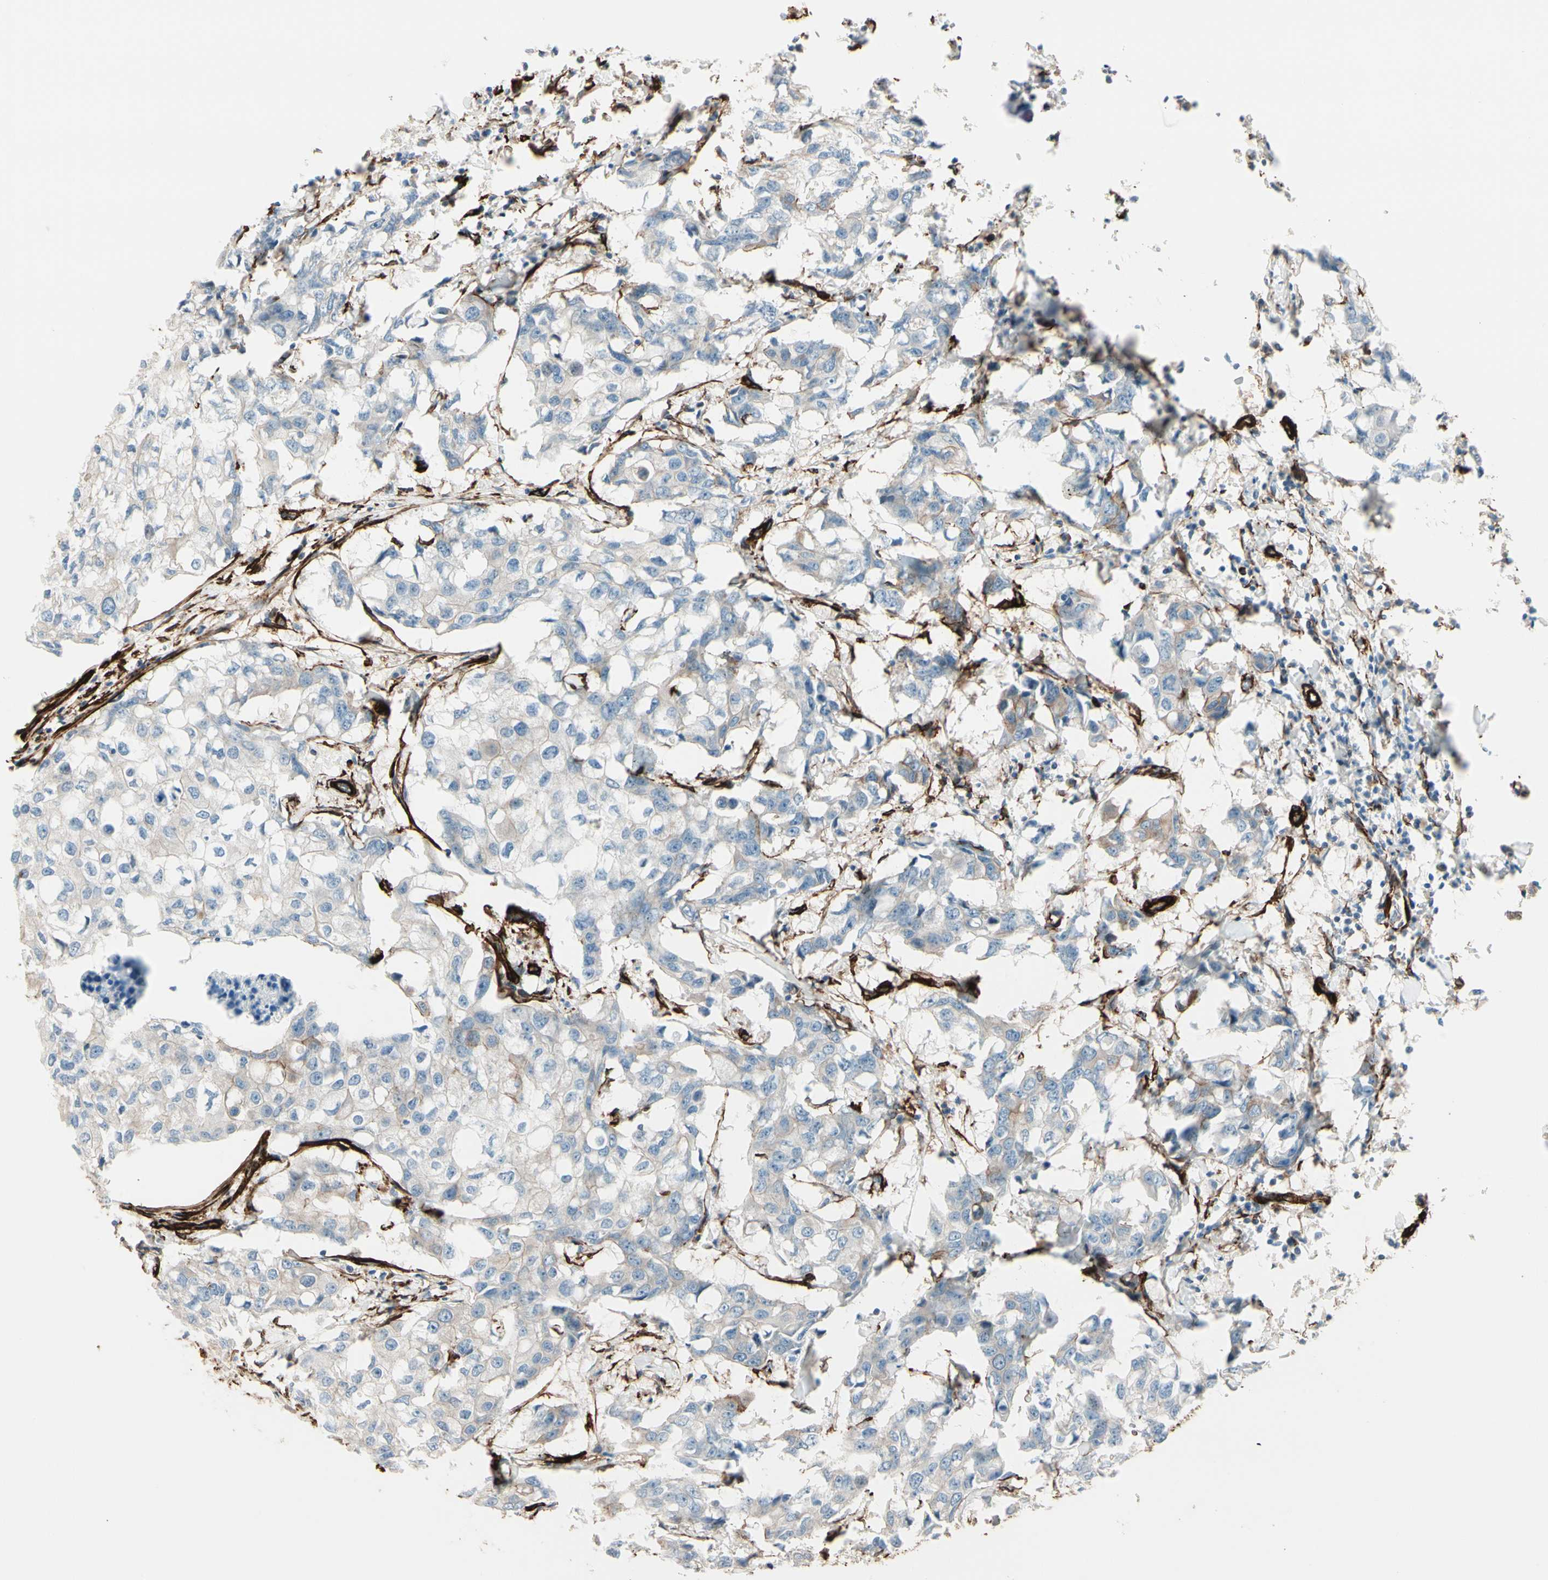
{"staining": {"intensity": "weak", "quantity": "<25%", "location": "cytoplasmic/membranous"}, "tissue": "breast cancer", "cell_type": "Tumor cells", "image_type": "cancer", "snomed": [{"axis": "morphology", "description": "Duct carcinoma"}, {"axis": "topography", "description": "Breast"}], "caption": "This is an immunohistochemistry (IHC) image of breast invasive ductal carcinoma. There is no expression in tumor cells.", "gene": "CALD1", "patient": {"sex": "female", "age": 27}}